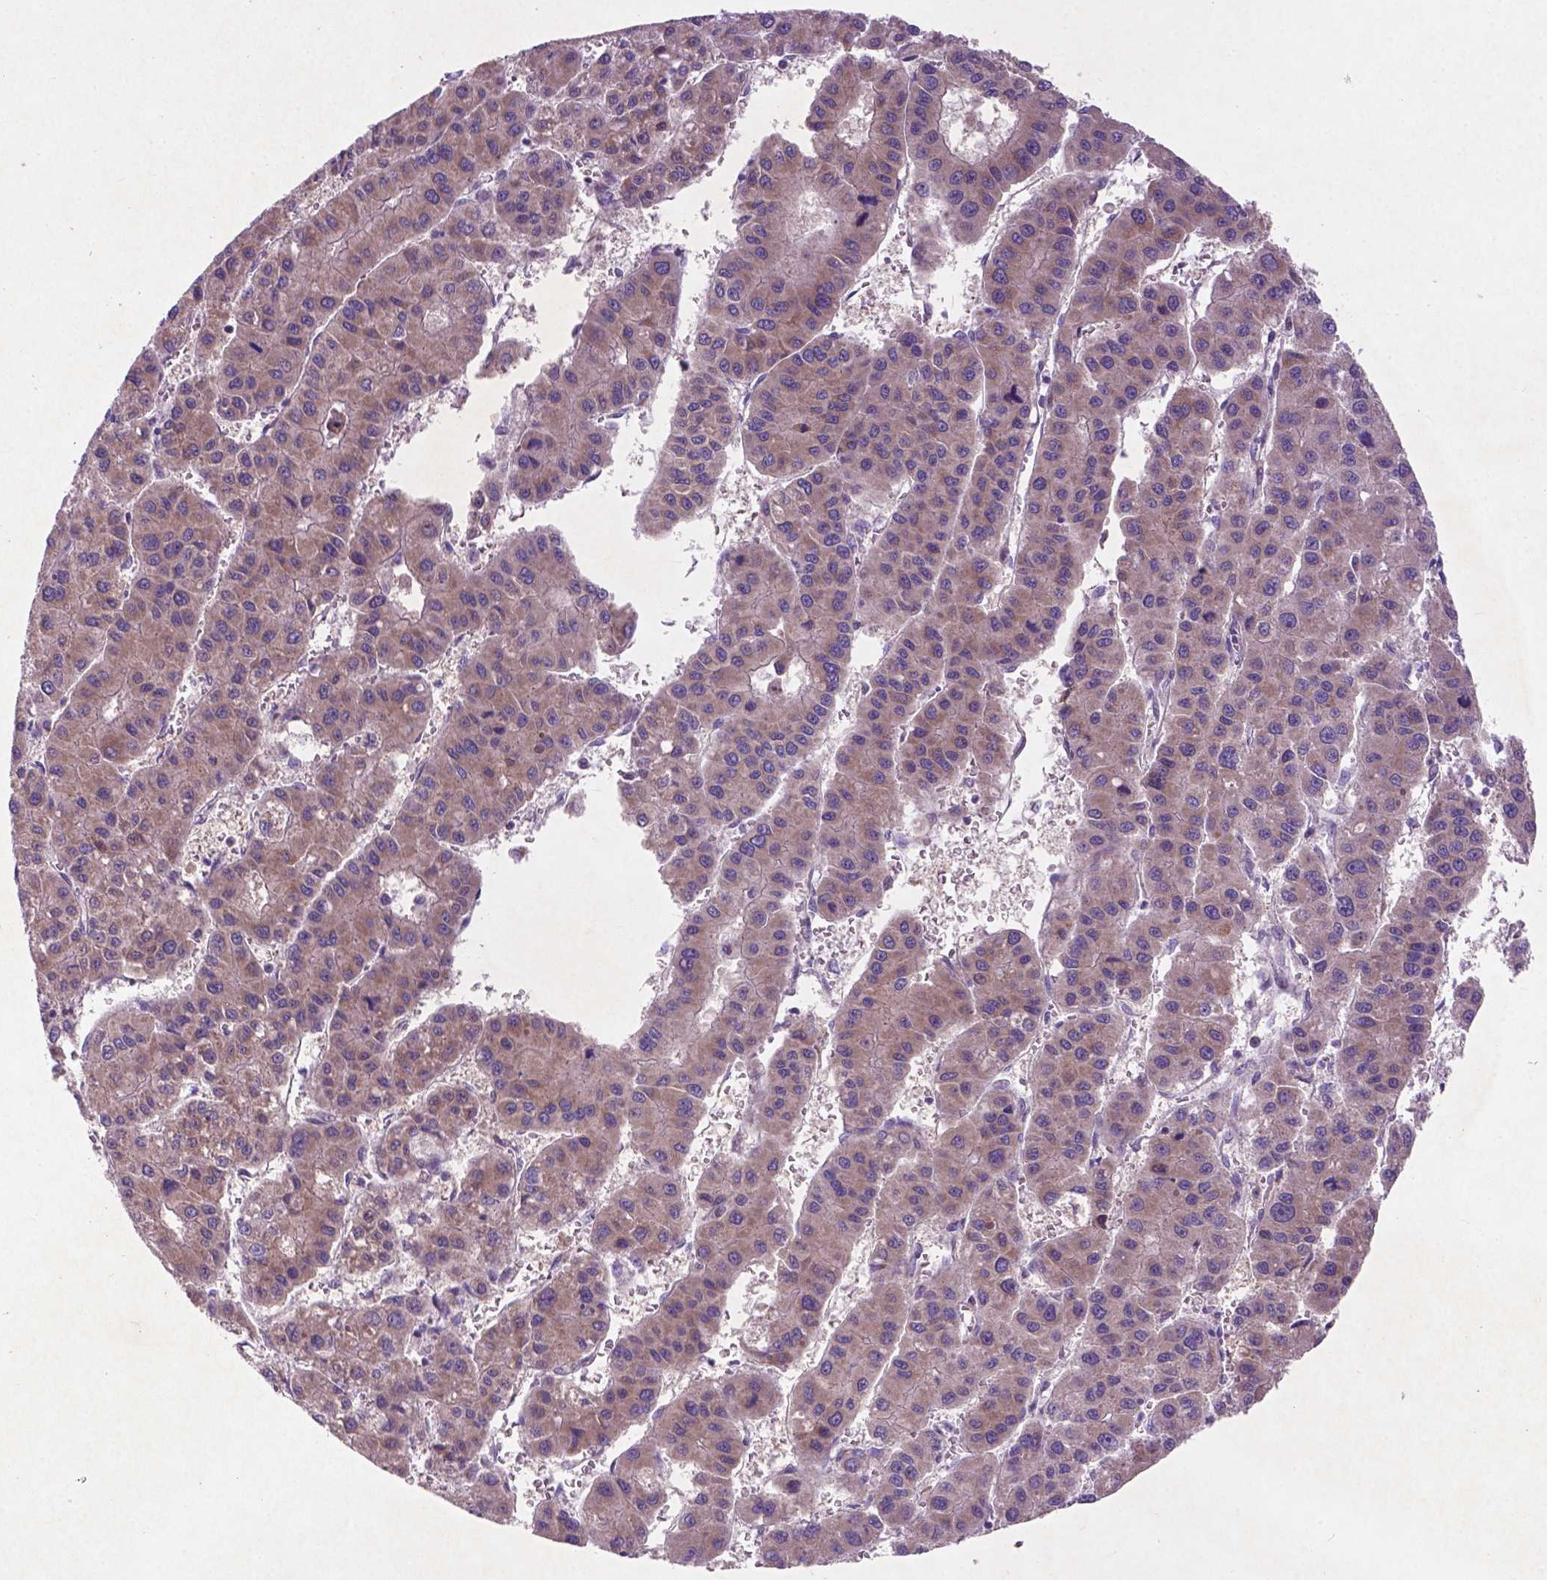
{"staining": {"intensity": "weak", "quantity": ">75%", "location": "cytoplasmic/membranous"}, "tissue": "liver cancer", "cell_type": "Tumor cells", "image_type": "cancer", "snomed": [{"axis": "morphology", "description": "Carcinoma, Hepatocellular, NOS"}, {"axis": "topography", "description": "Liver"}], "caption": "Liver cancer (hepatocellular carcinoma) was stained to show a protein in brown. There is low levels of weak cytoplasmic/membranous positivity in about >75% of tumor cells. Immunohistochemistry stains the protein in brown and the nuclei are stained blue.", "gene": "ATG4D", "patient": {"sex": "male", "age": 73}}